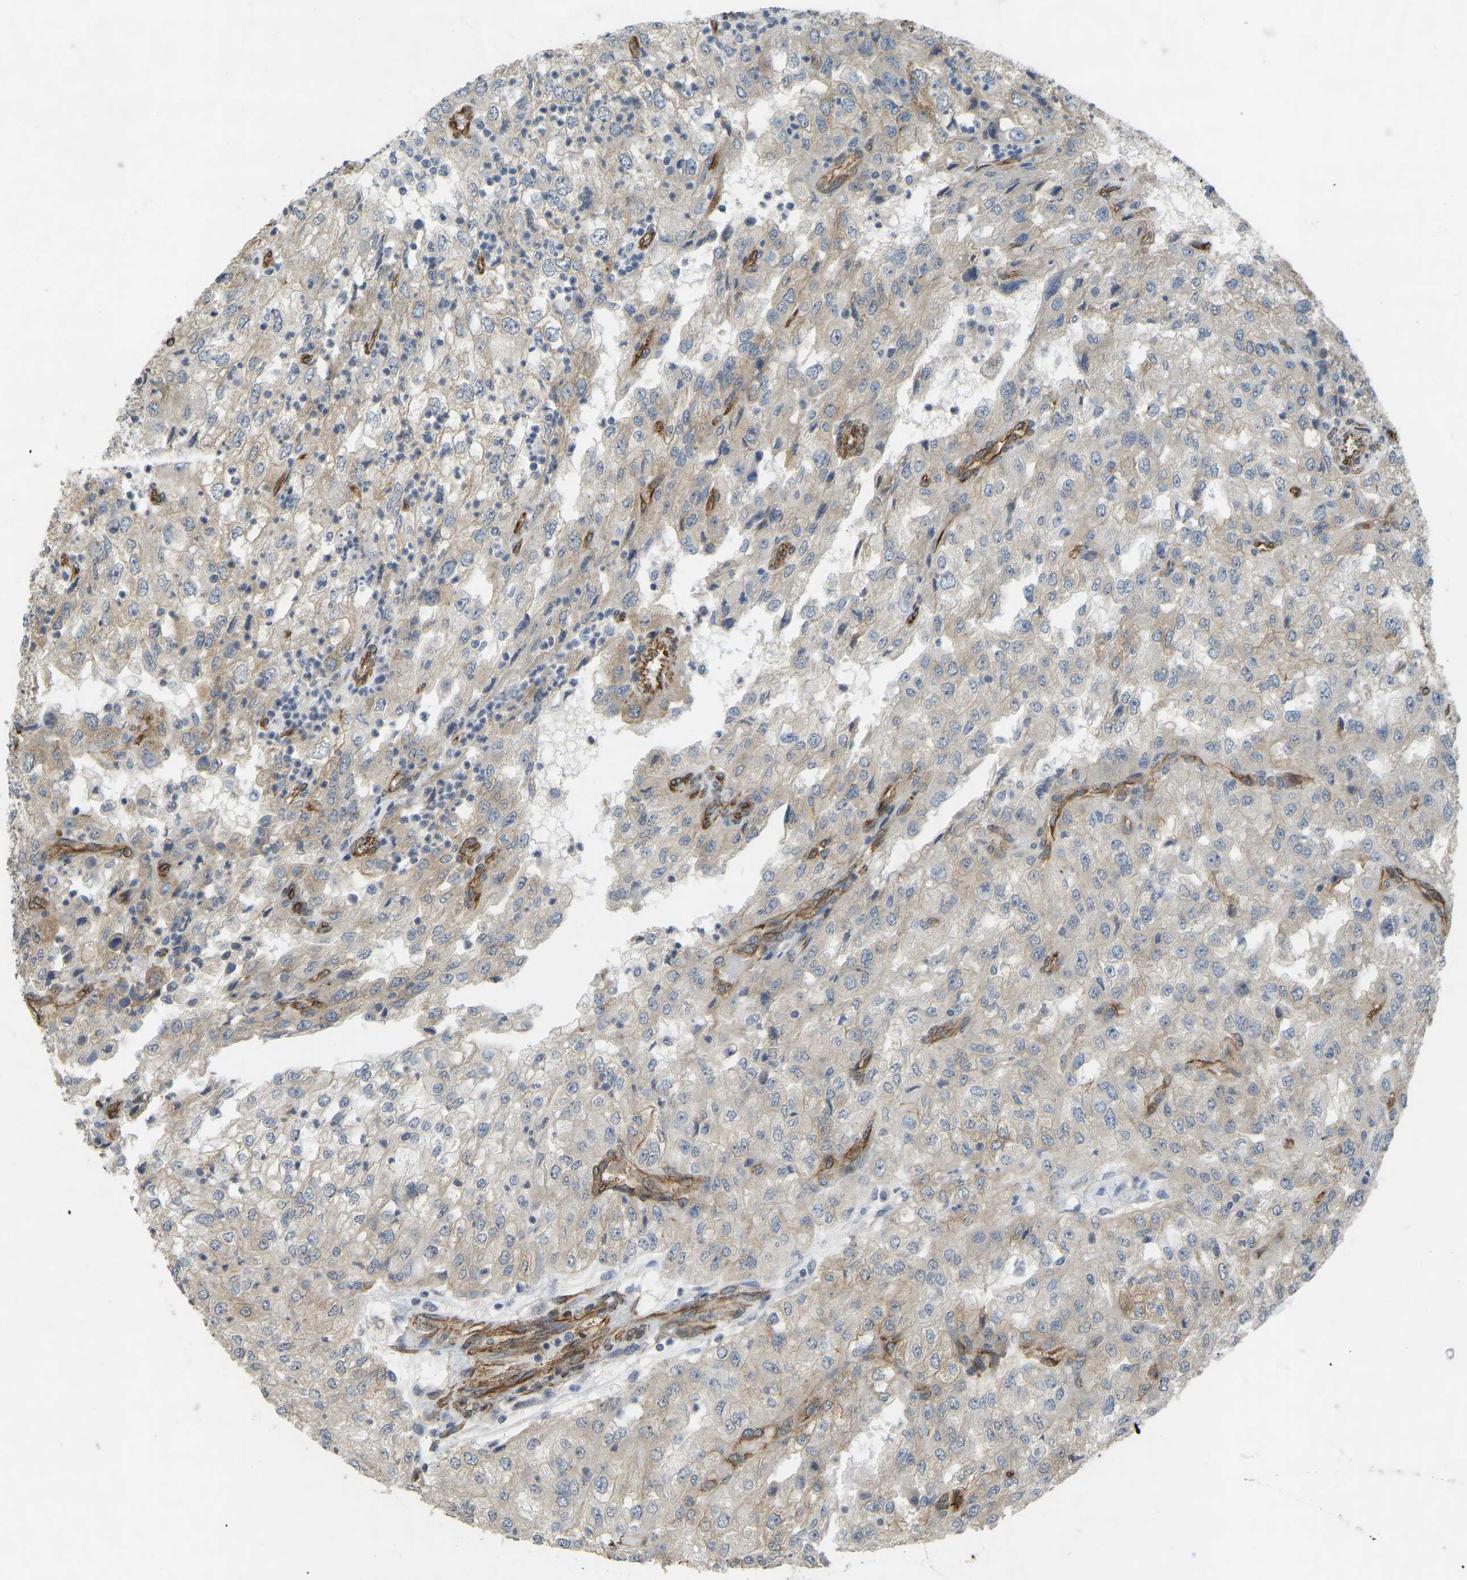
{"staining": {"intensity": "weak", "quantity": ">75%", "location": "cytoplasmic/membranous"}, "tissue": "renal cancer", "cell_type": "Tumor cells", "image_type": "cancer", "snomed": [{"axis": "morphology", "description": "Adenocarcinoma, NOS"}, {"axis": "topography", "description": "Kidney"}], "caption": "The photomicrograph shows a brown stain indicating the presence of a protein in the cytoplasmic/membranous of tumor cells in renal cancer.", "gene": "NMB", "patient": {"sex": "female", "age": 54}}